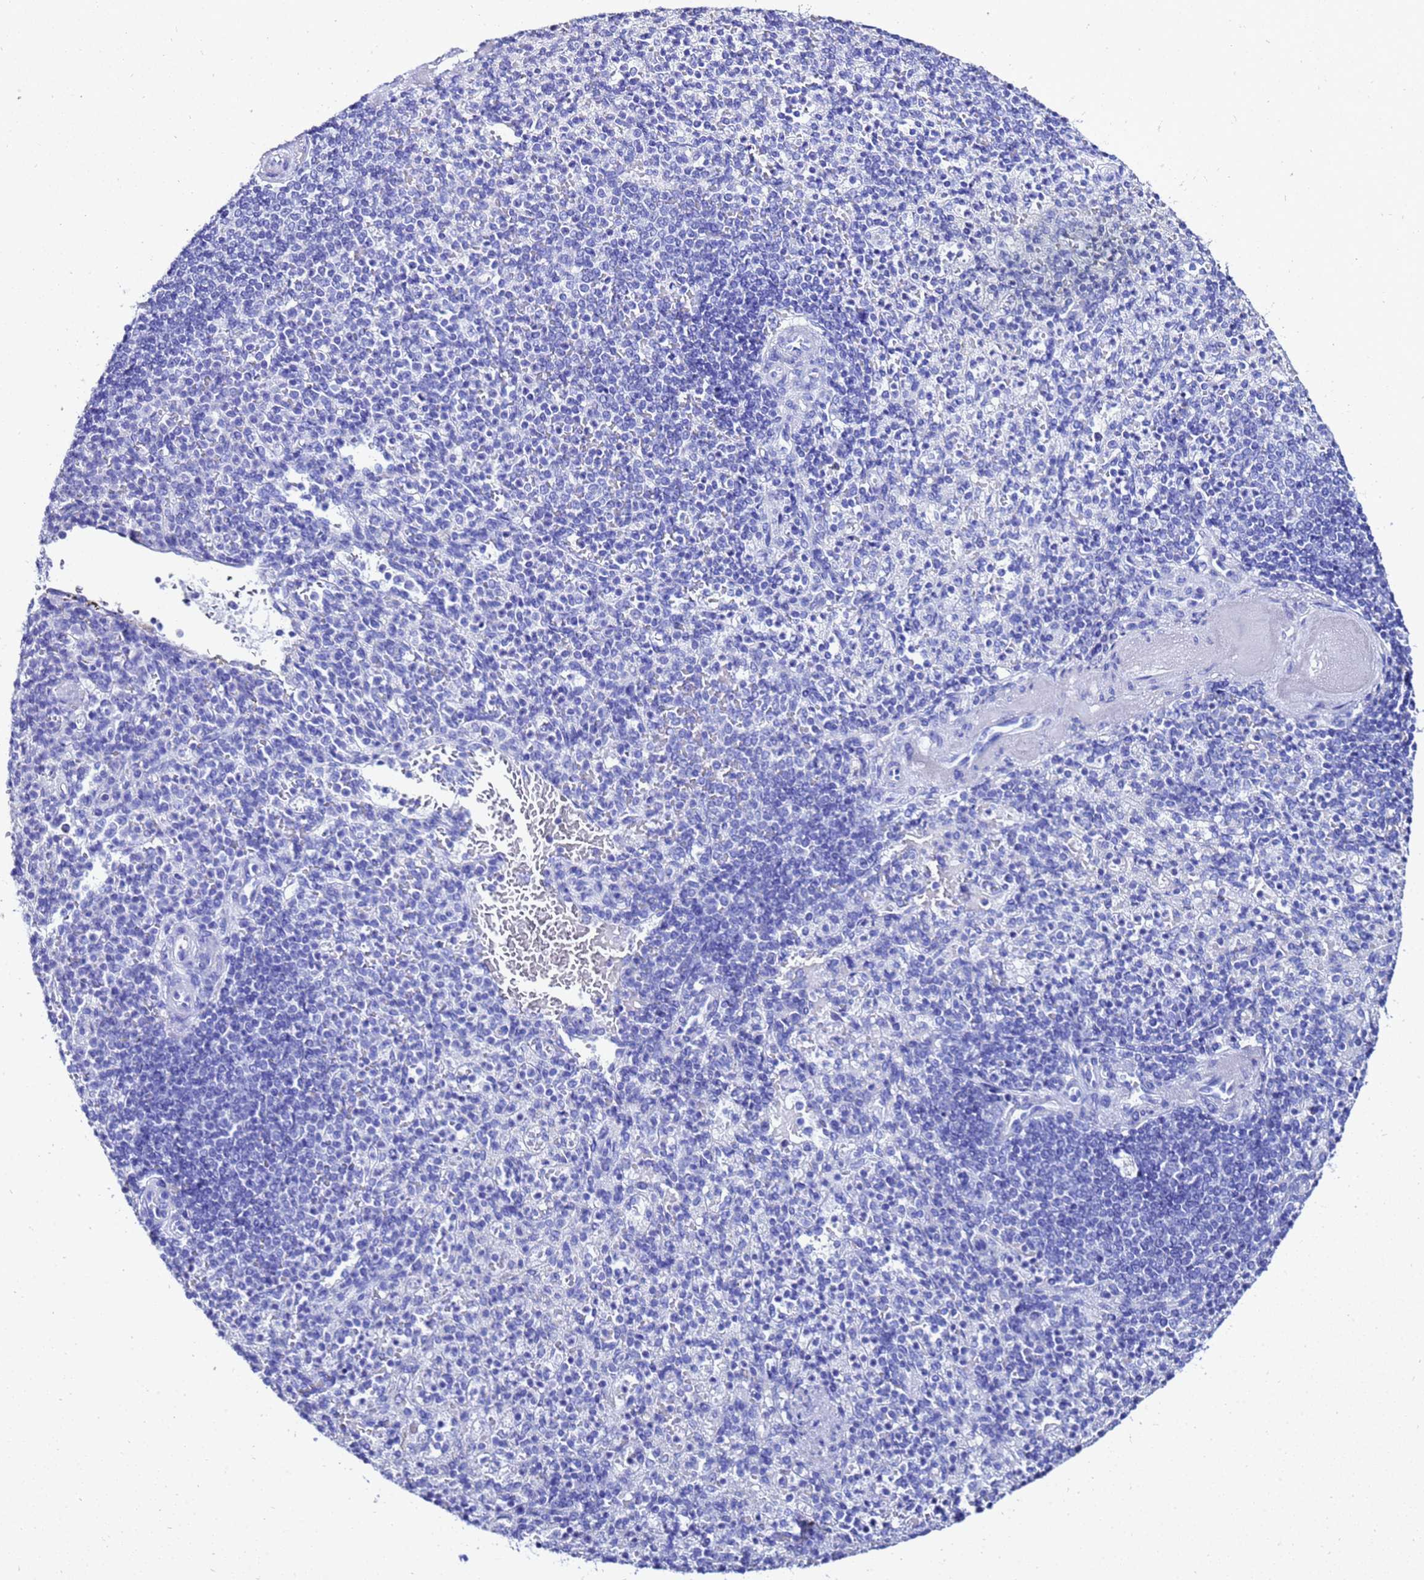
{"staining": {"intensity": "negative", "quantity": "none", "location": "none"}, "tissue": "spleen", "cell_type": "Cells in red pulp", "image_type": "normal", "snomed": [{"axis": "morphology", "description": "Normal tissue, NOS"}, {"axis": "topography", "description": "Spleen"}], "caption": "An IHC photomicrograph of normal spleen is shown. There is no staining in cells in red pulp of spleen. (DAB immunohistochemistry, high magnification).", "gene": "LIPF", "patient": {"sex": "female", "age": 74}}